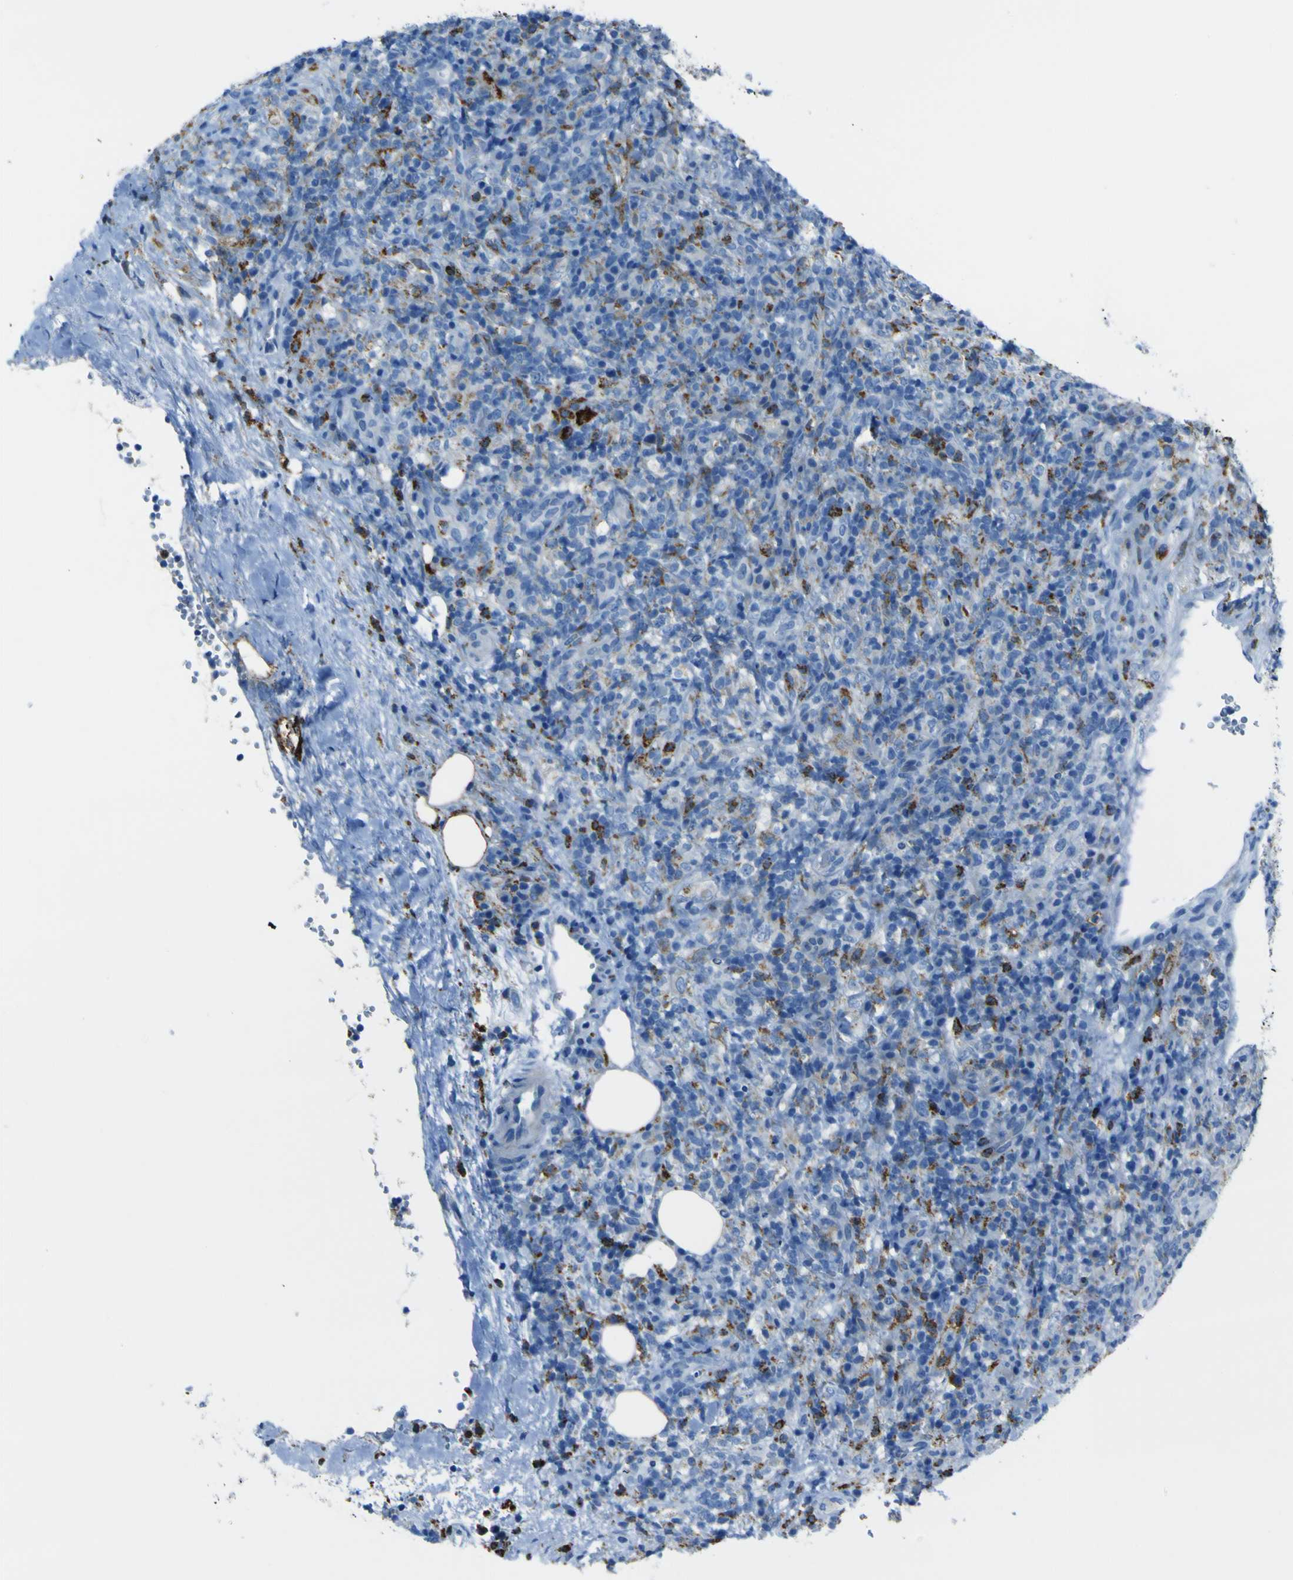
{"staining": {"intensity": "moderate", "quantity": "25%-75%", "location": "cytoplasmic/membranous"}, "tissue": "lymphoma", "cell_type": "Tumor cells", "image_type": "cancer", "snomed": [{"axis": "morphology", "description": "Malignant lymphoma, non-Hodgkin's type, High grade"}, {"axis": "topography", "description": "Lymph node"}], "caption": "This photomicrograph displays immunohistochemistry (IHC) staining of human lymphoma, with medium moderate cytoplasmic/membranous expression in about 25%-75% of tumor cells.", "gene": "ACSL1", "patient": {"sex": "female", "age": 76}}